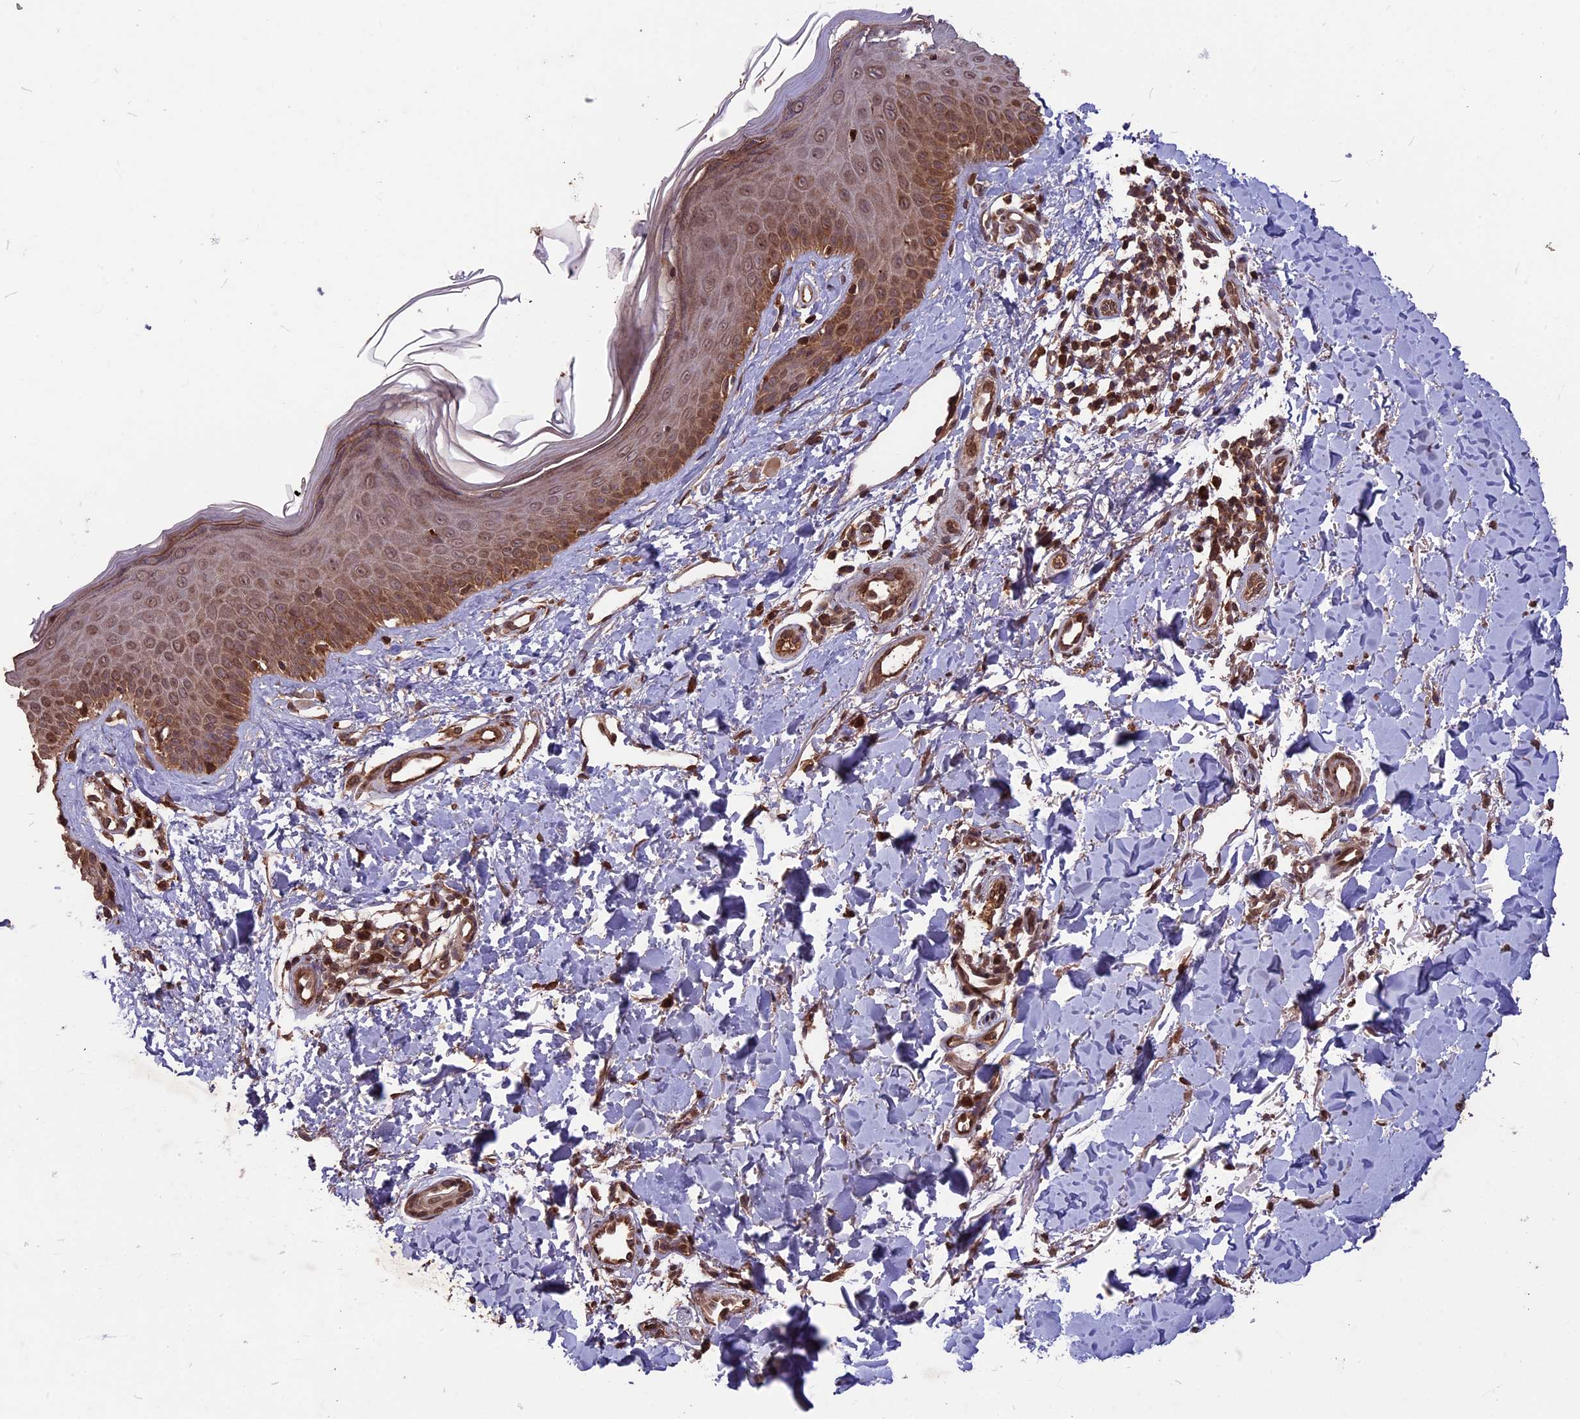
{"staining": {"intensity": "moderate", "quantity": ">75%", "location": "cytoplasmic/membranous,nuclear"}, "tissue": "skin", "cell_type": "Fibroblasts", "image_type": "normal", "snomed": [{"axis": "morphology", "description": "Normal tissue, NOS"}, {"axis": "topography", "description": "Skin"}], "caption": "Protein expression by immunohistochemistry (IHC) exhibits moderate cytoplasmic/membranous,nuclear staining in about >75% of fibroblasts in normal skin.", "gene": "ZNF598", "patient": {"sex": "male", "age": 52}}